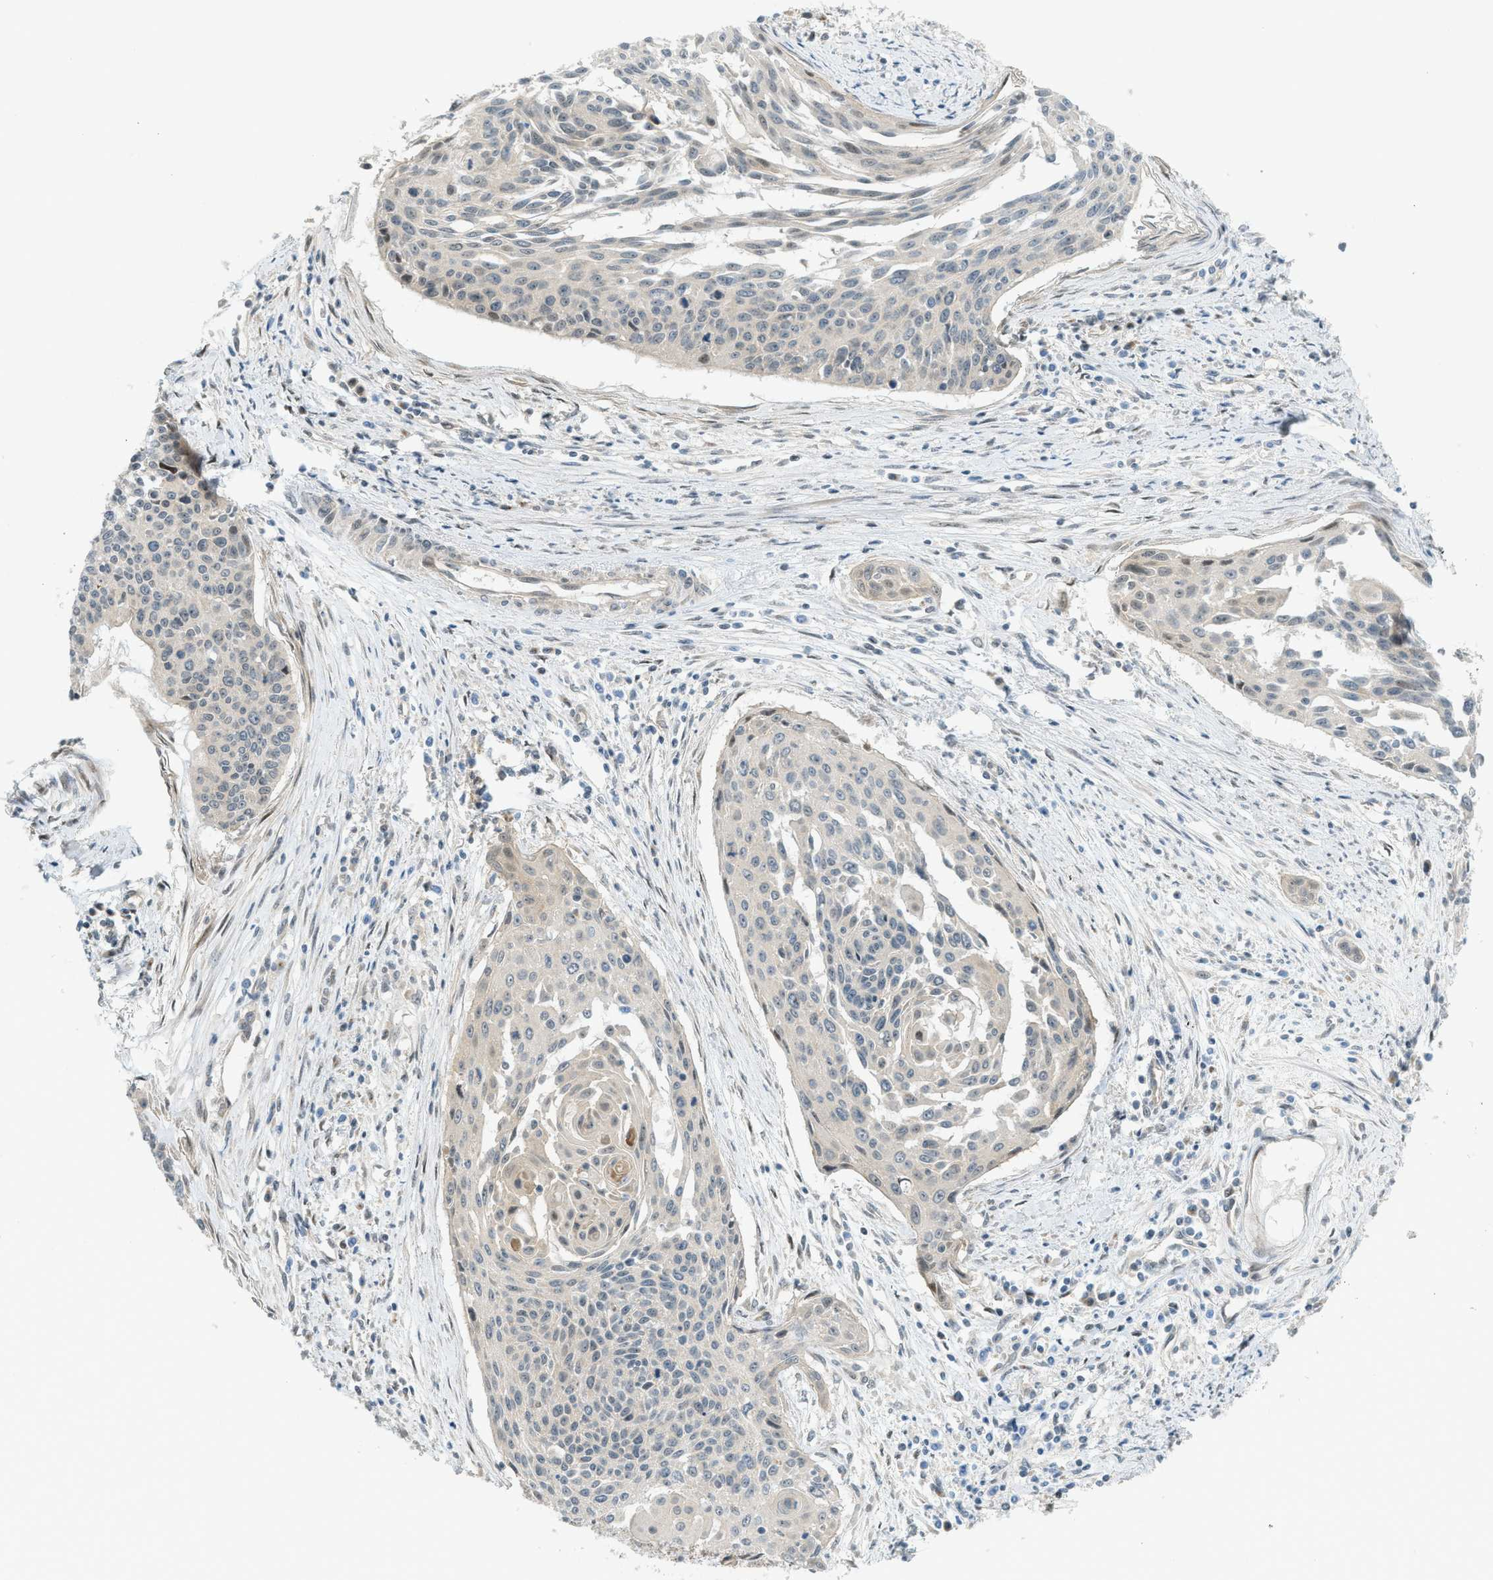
{"staining": {"intensity": "weak", "quantity": "<25%", "location": "cytoplasmic/membranous,nuclear"}, "tissue": "cervical cancer", "cell_type": "Tumor cells", "image_type": "cancer", "snomed": [{"axis": "morphology", "description": "Squamous cell carcinoma, NOS"}, {"axis": "topography", "description": "Cervix"}], "caption": "Immunohistochemistry (IHC) micrograph of neoplastic tissue: human cervical cancer stained with DAB (3,3'-diaminobenzidine) demonstrates no significant protein positivity in tumor cells. (DAB IHC, high magnification).", "gene": "CCDC186", "patient": {"sex": "female", "age": 55}}